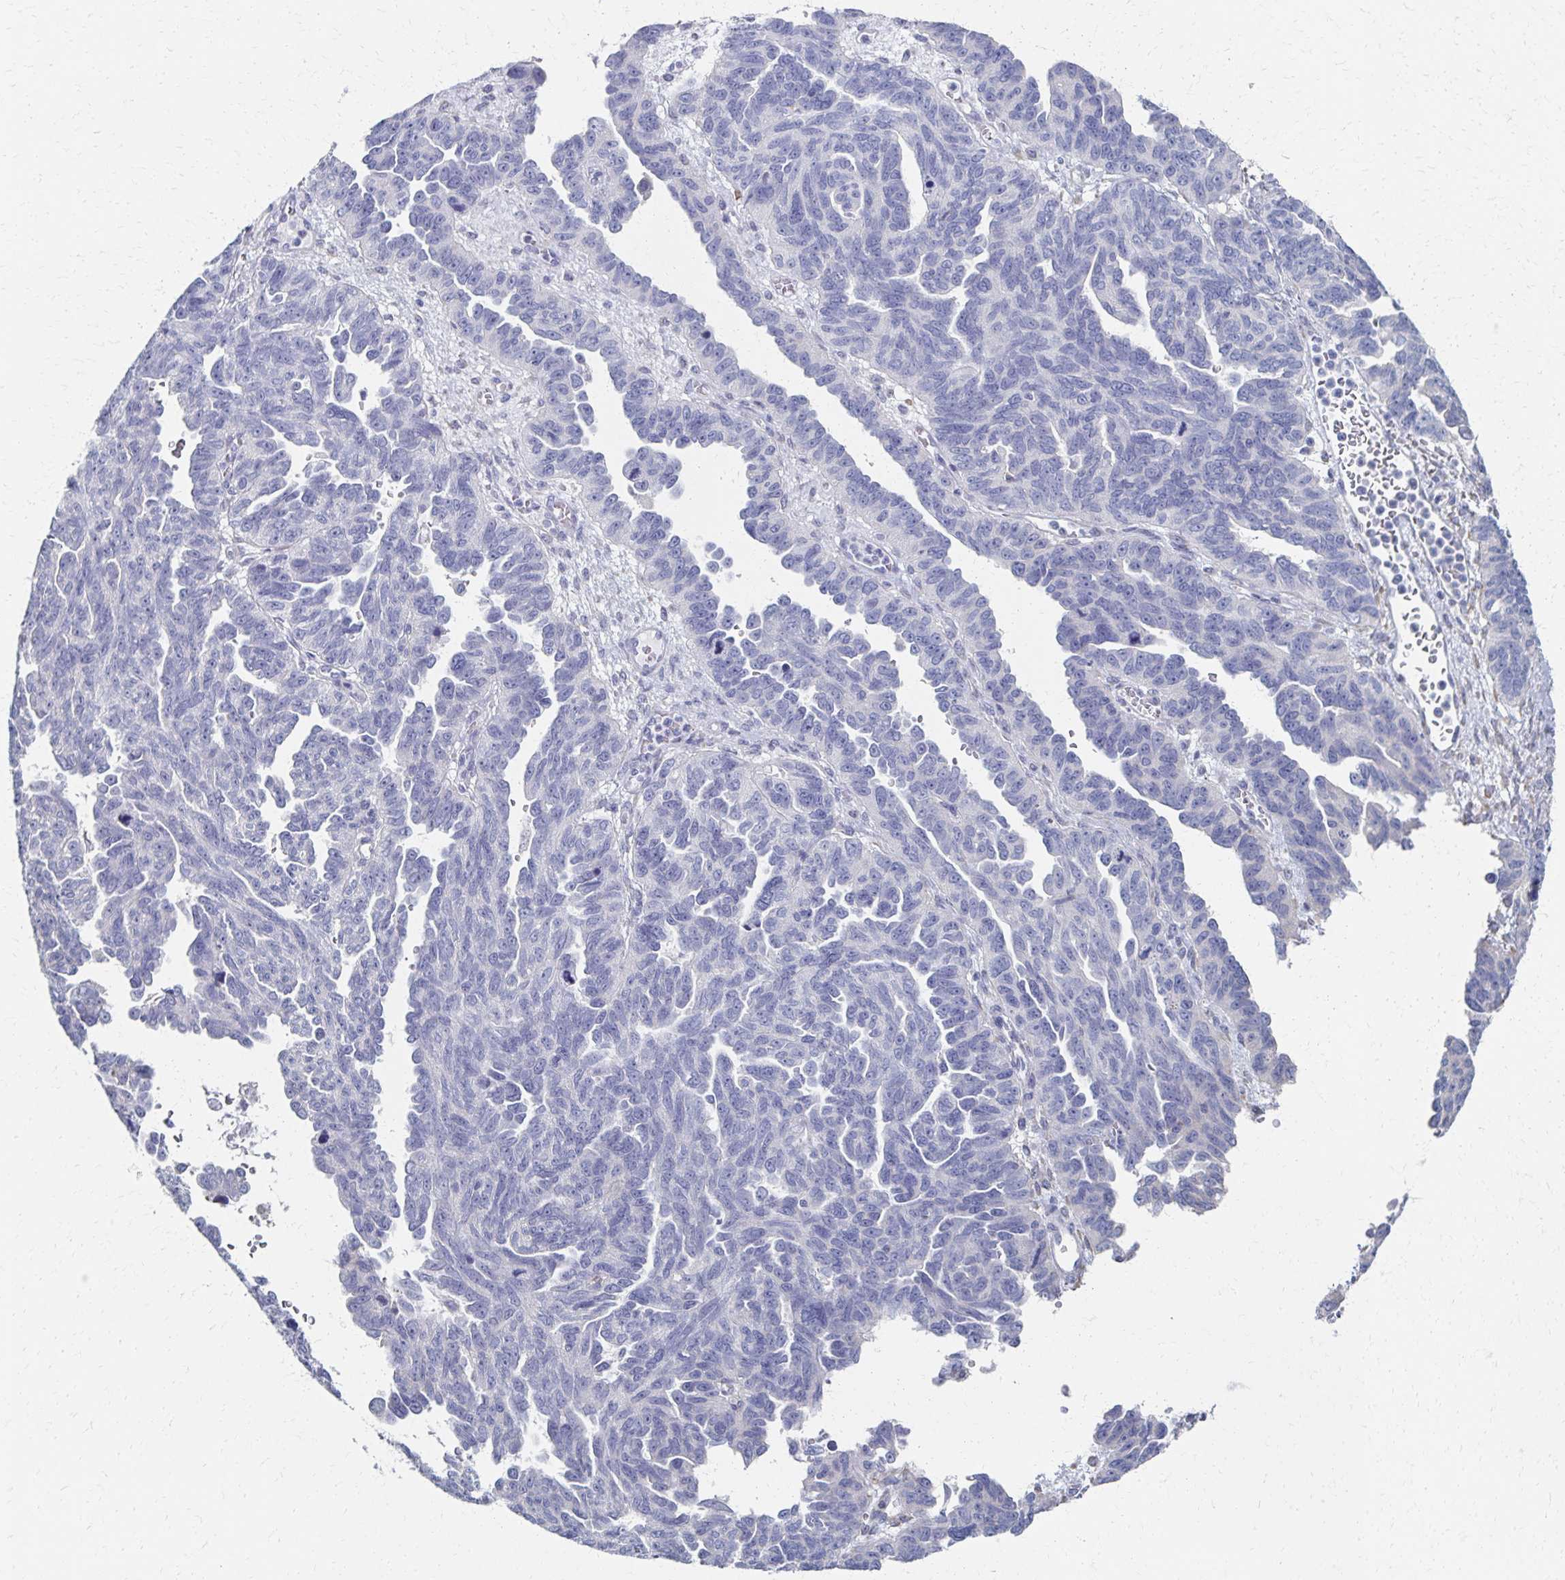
{"staining": {"intensity": "negative", "quantity": "none", "location": "none"}, "tissue": "ovarian cancer", "cell_type": "Tumor cells", "image_type": "cancer", "snomed": [{"axis": "morphology", "description": "Cystadenocarcinoma, serous, NOS"}, {"axis": "topography", "description": "Ovary"}], "caption": "IHC of ovarian cancer demonstrates no positivity in tumor cells.", "gene": "ATP1A3", "patient": {"sex": "female", "age": 64}}